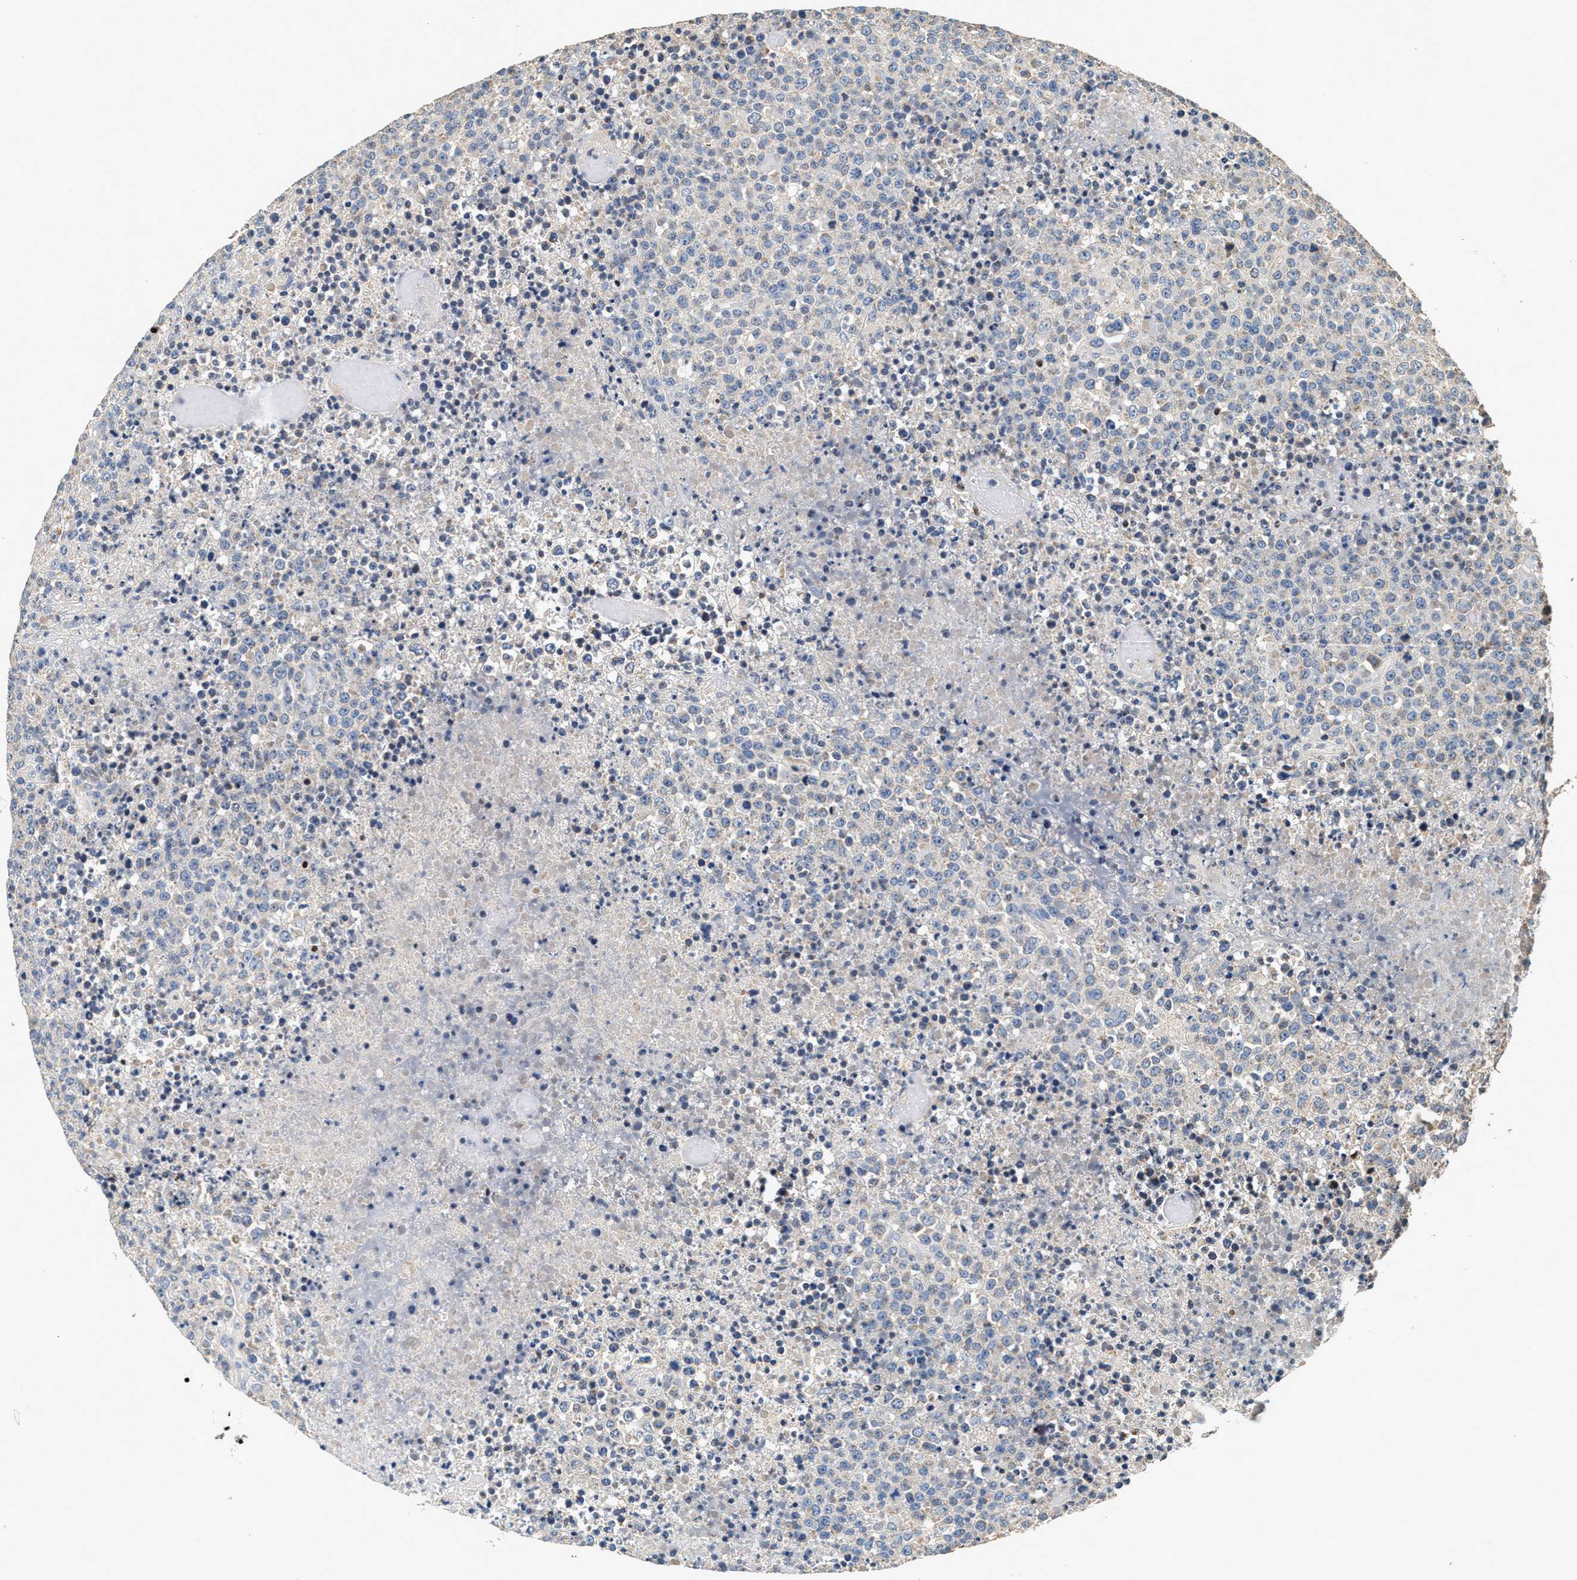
{"staining": {"intensity": "negative", "quantity": "none", "location": "none"}, "tissue": "lymphoma", "cell_type": "Tumor cells", "image_type": "cancer", "snomed": [{"axis": "morphology", "description": "Malignant lymphoma, non-Hodgkin's type, High grade"}, {"axis": "topography", "description": "Lymph node"}], "caption": "High power microscopy image of an immunohistochemistry (IHC) image of lymphoma, revealing no significant positivity in tumor cells.", "gene": "PTGR3", "patient": {"sex": "male", "age": 13}}